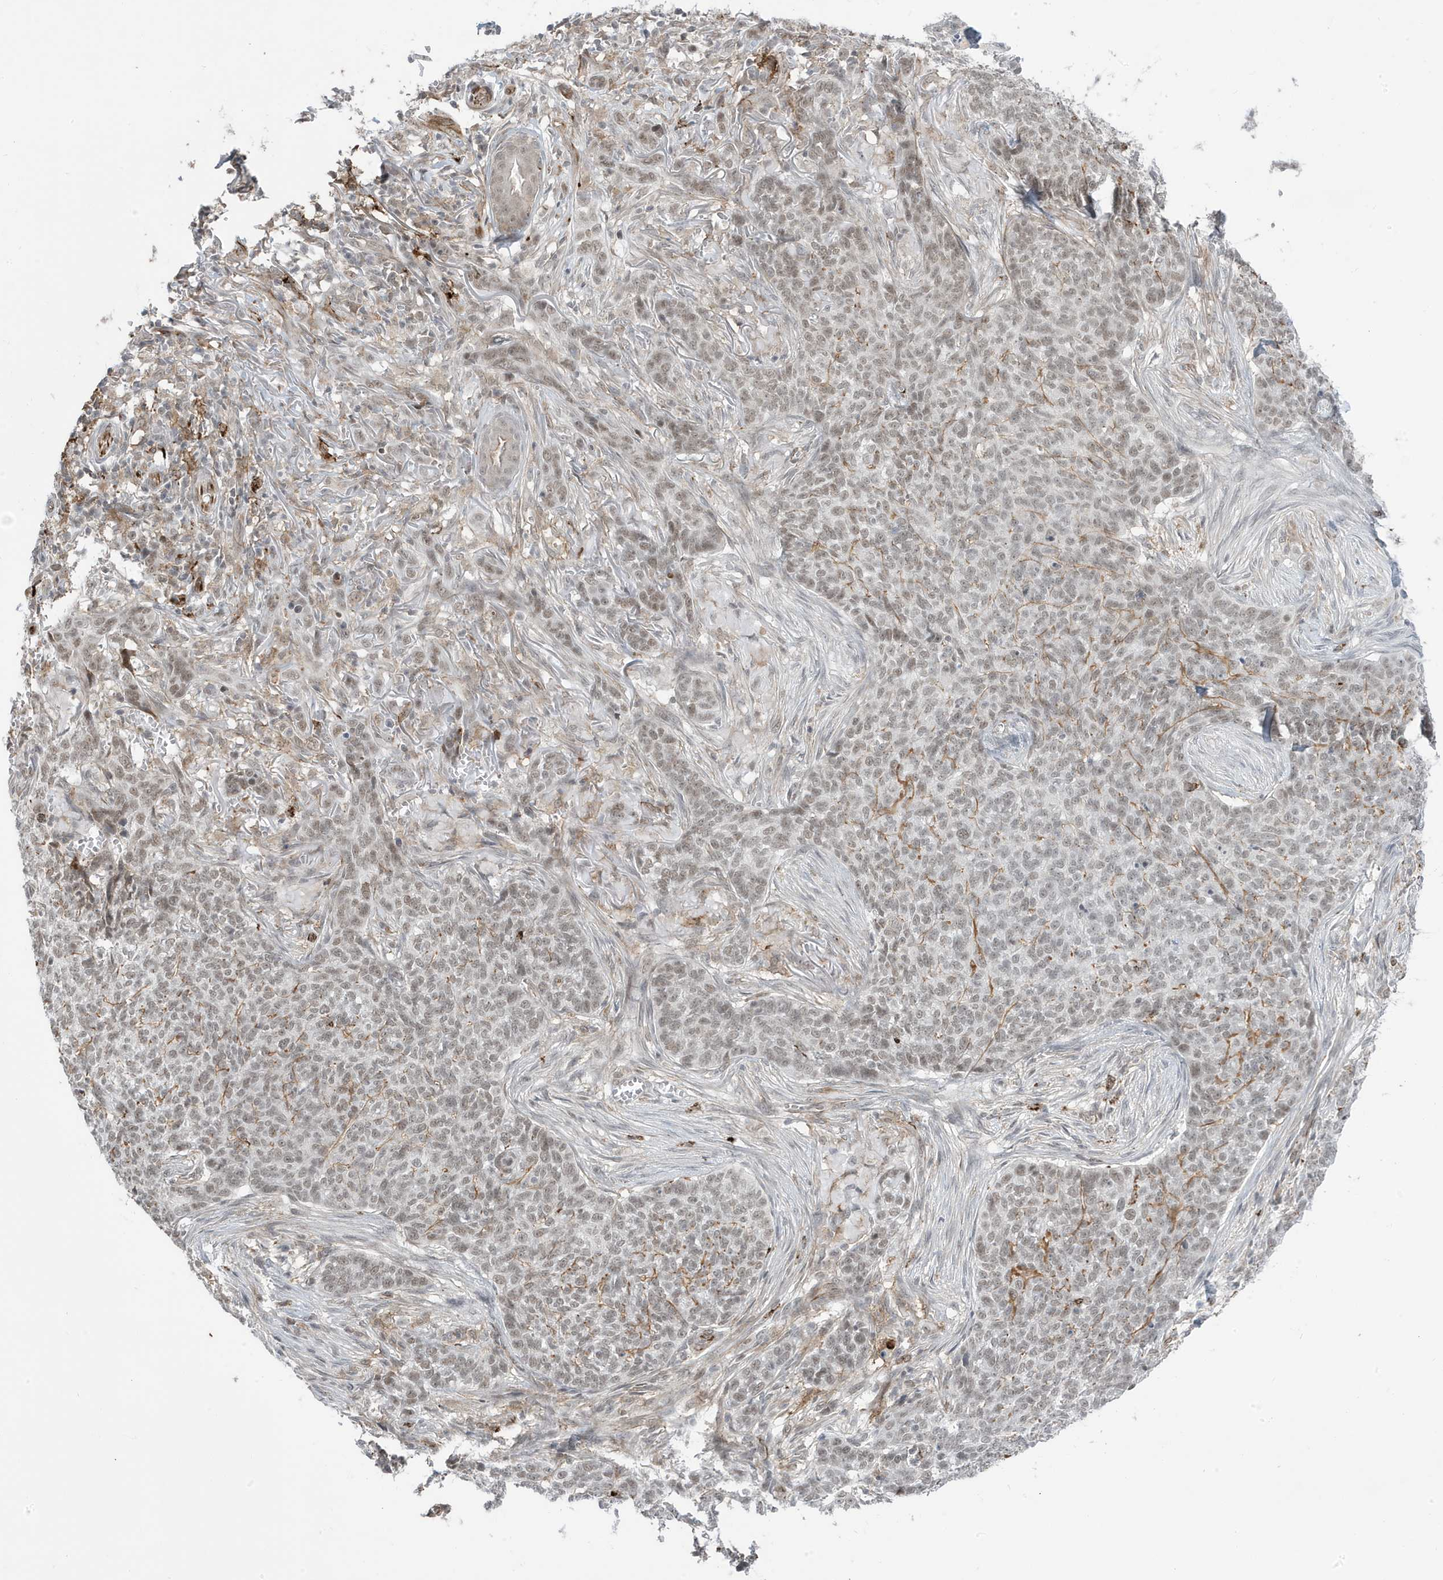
{"staining": {"intensity": "moderate", "quantity": ">75%", "location": "nuclear"}, "tissue": "skin cancer", "cell_type": "Tumor cells", "image_type": "cancer", "snomed": [{"axis": "morphology", "description": "Basal cell carcinoma"}, {"axis": "topography", "description": "Skin"}], "caption": "Immunohistochemistry histopathology image of neoplastic tissue: basal cell carcinoma (skin) stained using immunohistochemistry shows medium levels of moderate protein expression localized specifically in the nuclear of tumor cells, appearing as a nuclear brown color.", "gene": "ADAMTSL3", "patient": {"sex": "male", "age": 85}}